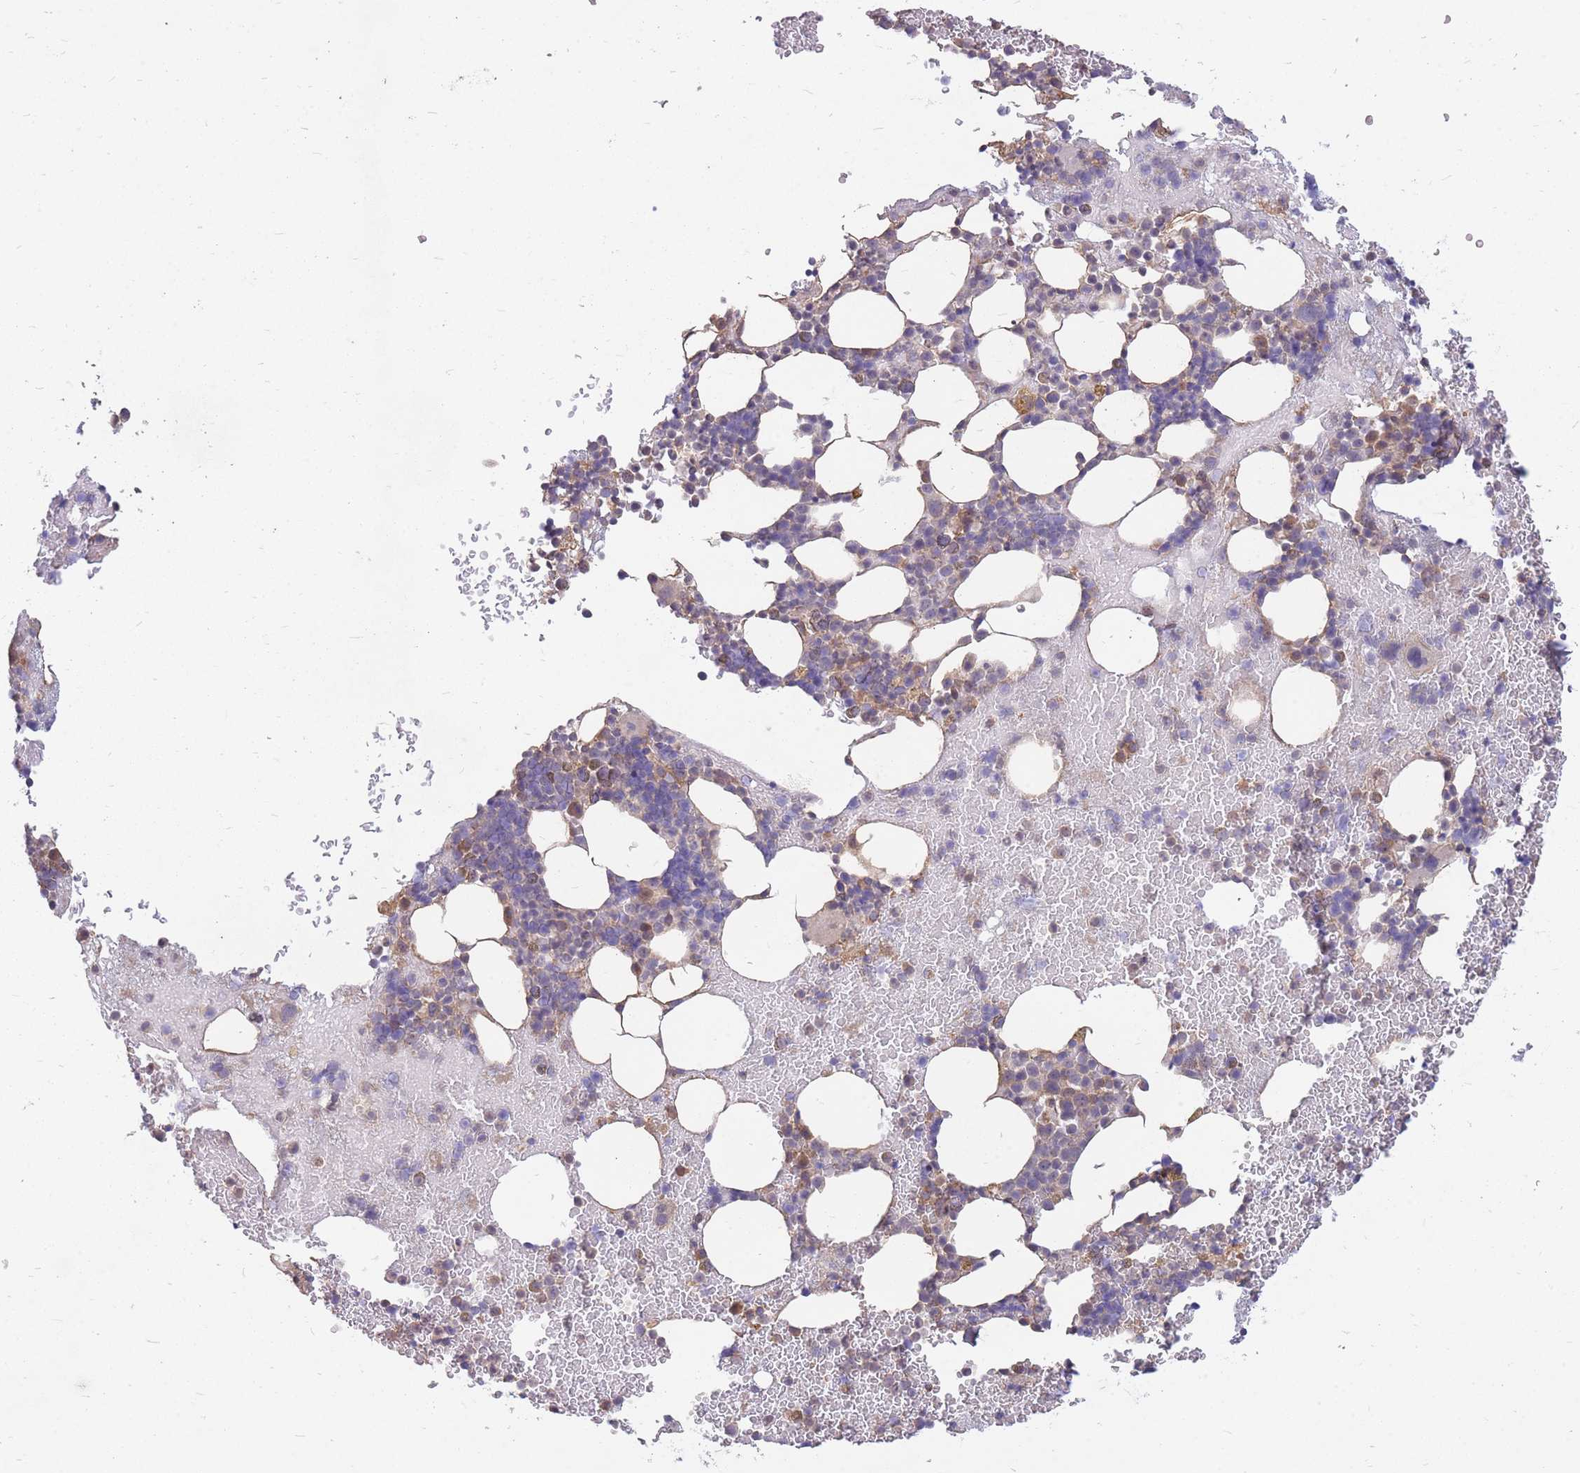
{"staining": {"intensity": "weak", "quantity": "<25%", "location": "cytoplasmic/membranous"}, "tissue": "bone marrow", "cell_type": "Hematopoietic cells", "image_type": "normal", "snomed": [{"axis": "morphology", "description": "Normal tissue, NOS"}, {"axis": "topography", "description": "Bone marrow"}], "caption": "IHC photomicrograph of unremarkable bone marrow stained for a protein (brown), which demonstrates no expression in hematopoietic cells. (Stains: DAB IHC with hematoxylin counter stain, Microscopy: brightfield microscopy at high magnification).", "gene": "DYNC1LI2", "patient": {"sex": "male", "age": 26}}